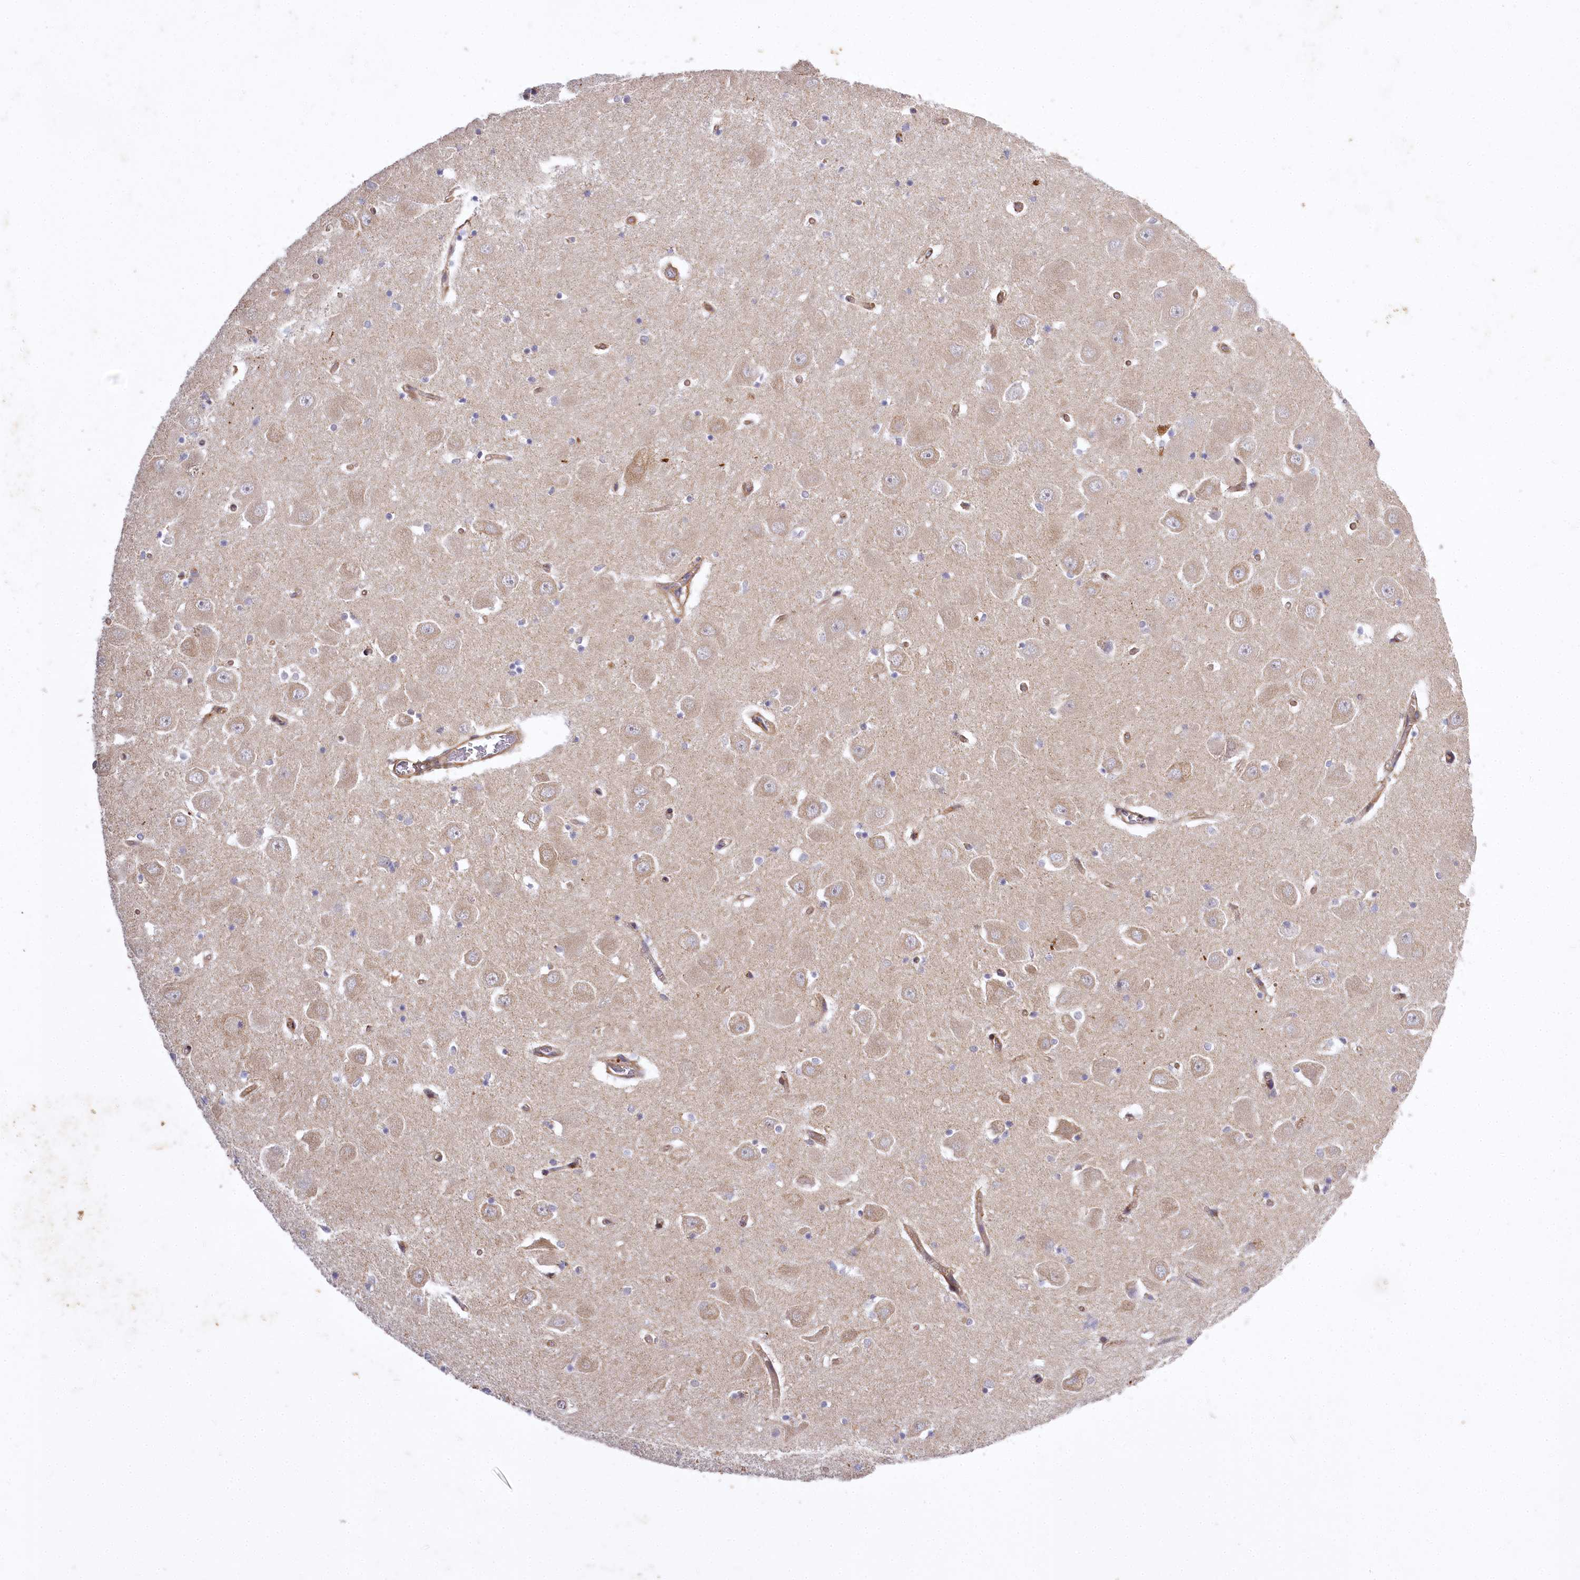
{"staining": {"intensity": "weak", "quantity": "<25%", "location": "cytoplasmic/membranous"}, "tissue": "hippocampus", "cell_type": "Glial cells", "image_type": "normal", "snomed": [{"axis": "morphology", "description": "Normal tissue, NOS"}, {"axis": "topography", "description": "Hippocampus"}], "caption": "DAB (3,3'-diaminobenzidine) immunohistochemical staining of normal hippocampus demonstrates no significant staining in glial cells. (DAB IHC visualized using brightfield microscopy, high magnification).", "gene": "CARD19", "patient": {"sex": "male", "age": 70}}